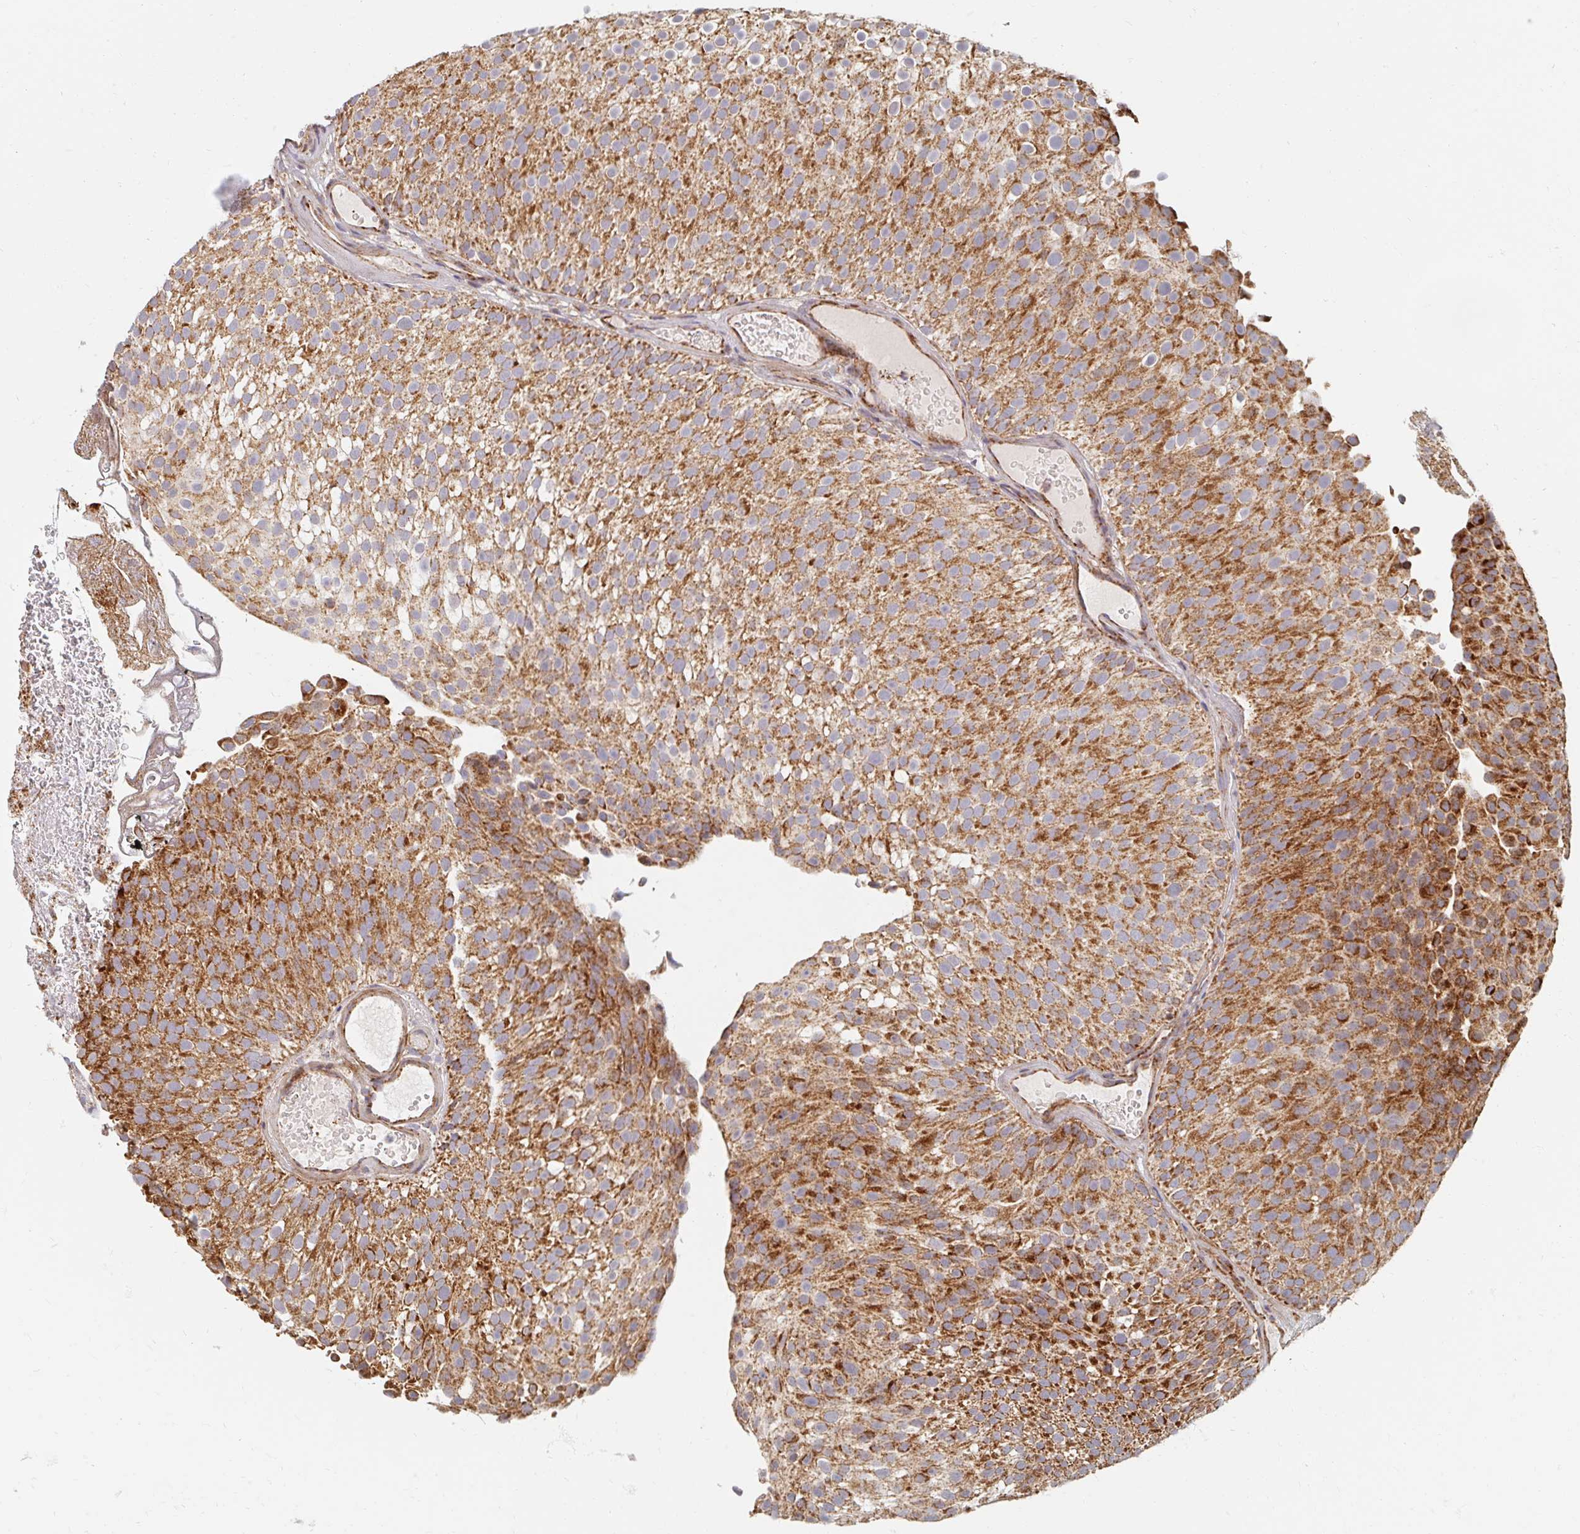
{"staining": {"intensity": "moderate", "quantity": ">75%", "location": "cytoplasmic/membranous"}, "tissue": "urothelial cancer", "cell_type": "Tumor cells", "image_type": "cancer", "snomed": [{"axis": "morphology", "description": "Urothelial carcinoma, Low grade"}, {"axis": "topography", "description": "Urinary bladder"}], "caption": "IHC (DAB (3,3'-diaminobenzidine)) staining of human urothelial carcinoma (low-grade) demonstrates moderate cytoplasmic/membranous protein positivity in approximately >75% of tumor cells. (DAB (3,3'-diaminobenzidine) = brown stain, brightfield microscopy at high magnification).", "gene": "MAVS", "patient": {"sex": "male", "age": 78}}